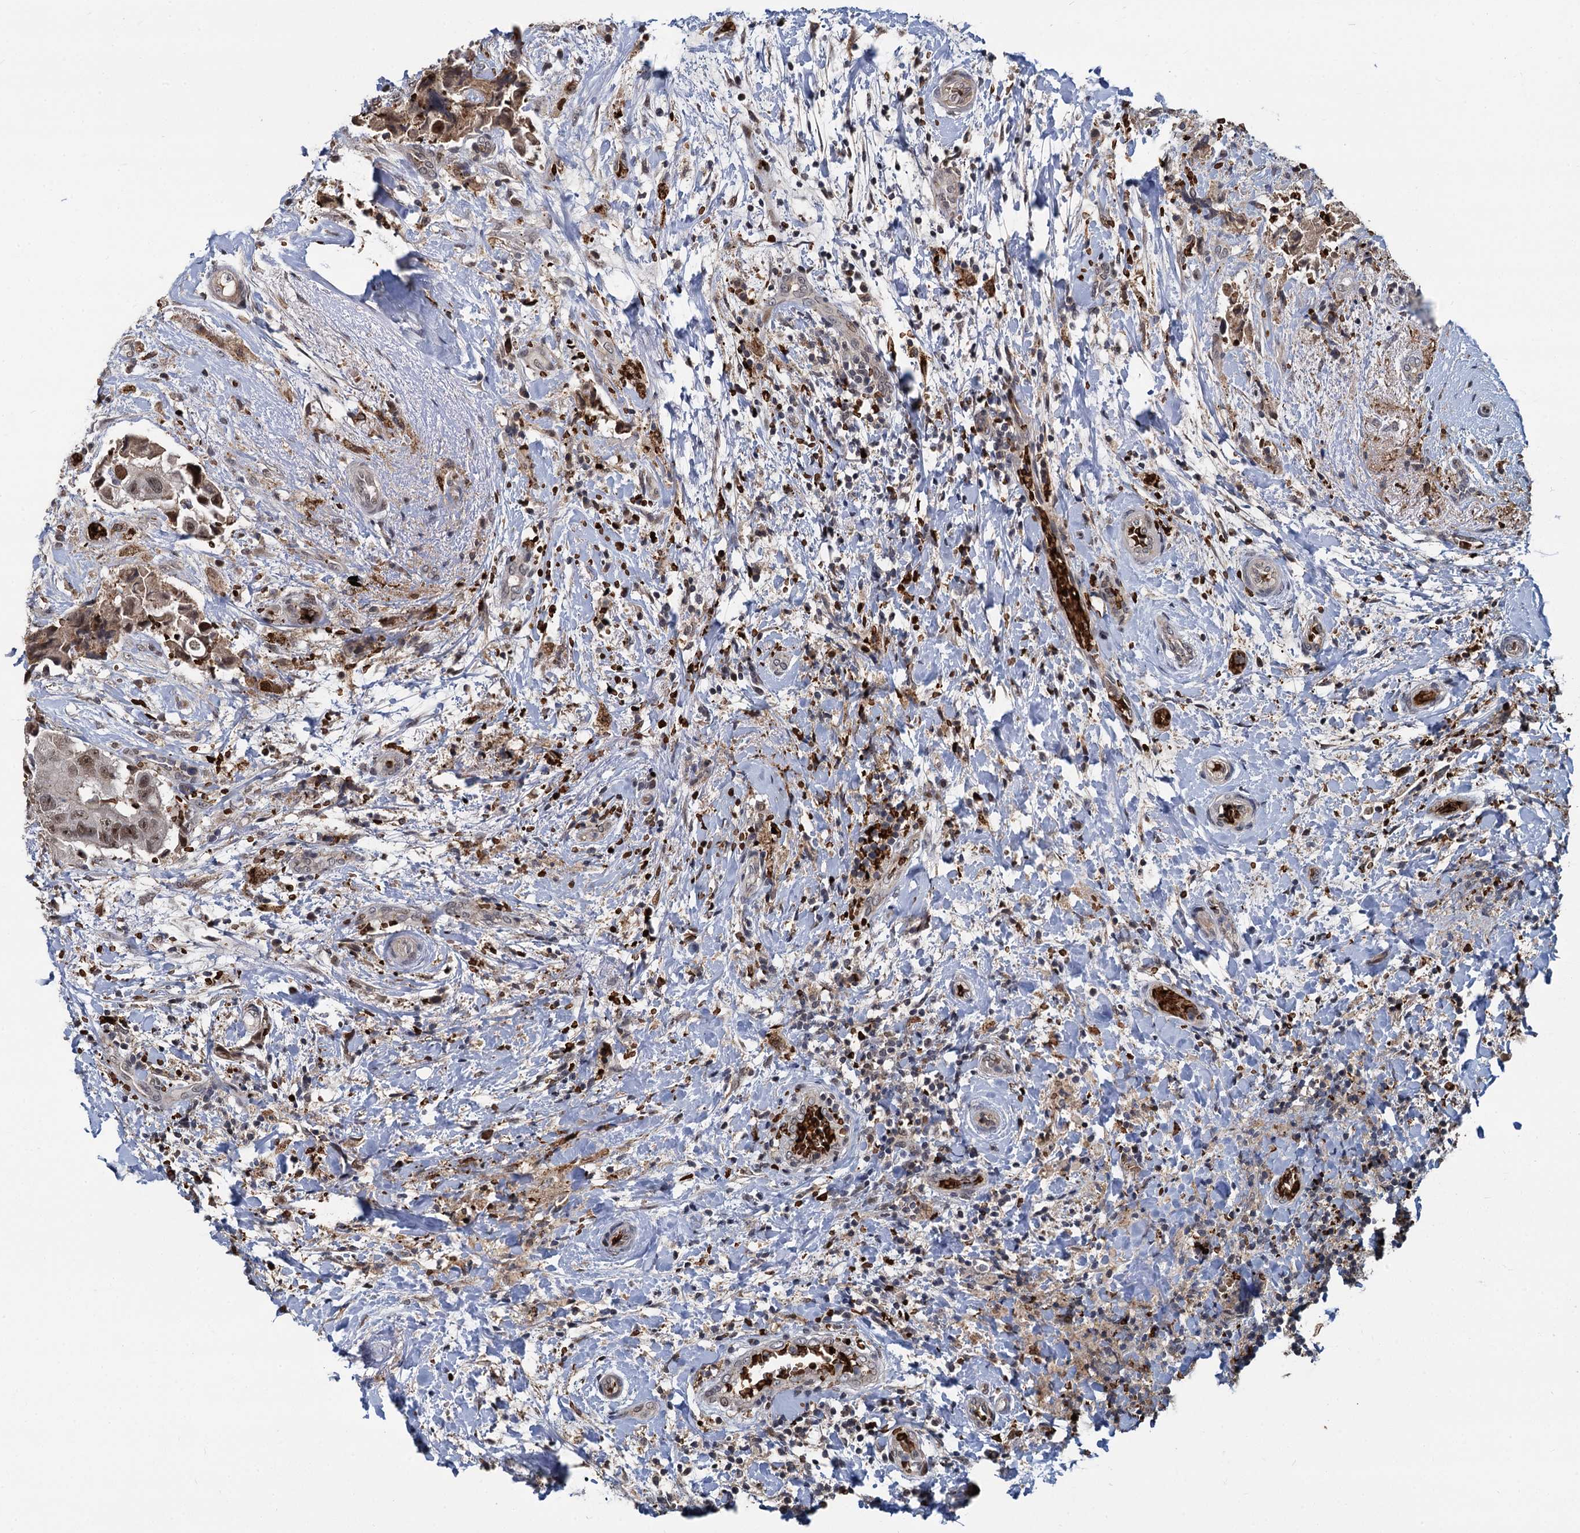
{"staining": {"intensity": "moderate", "quantity": ">75%", "location": "nuclear"}, "tissue": "breast cancer", "cell_type": "Tumor cells", "image_type": "cancer", "snomed": [{"axis": "morphology", "description": "Normal tissue, NOS"}, {"axis": "morphology", "description": "Duct carcinoma"}, {"axis": "topography", "description": "Breast"}], "caption": "Immunohistochemical staining of human breast invasive ductal carcinoma displays moderate nuclear protein positivity in approximately >75% of tumor cells.", "gene": "FANCI", "patient": {"sex": "female", "age": 62}}